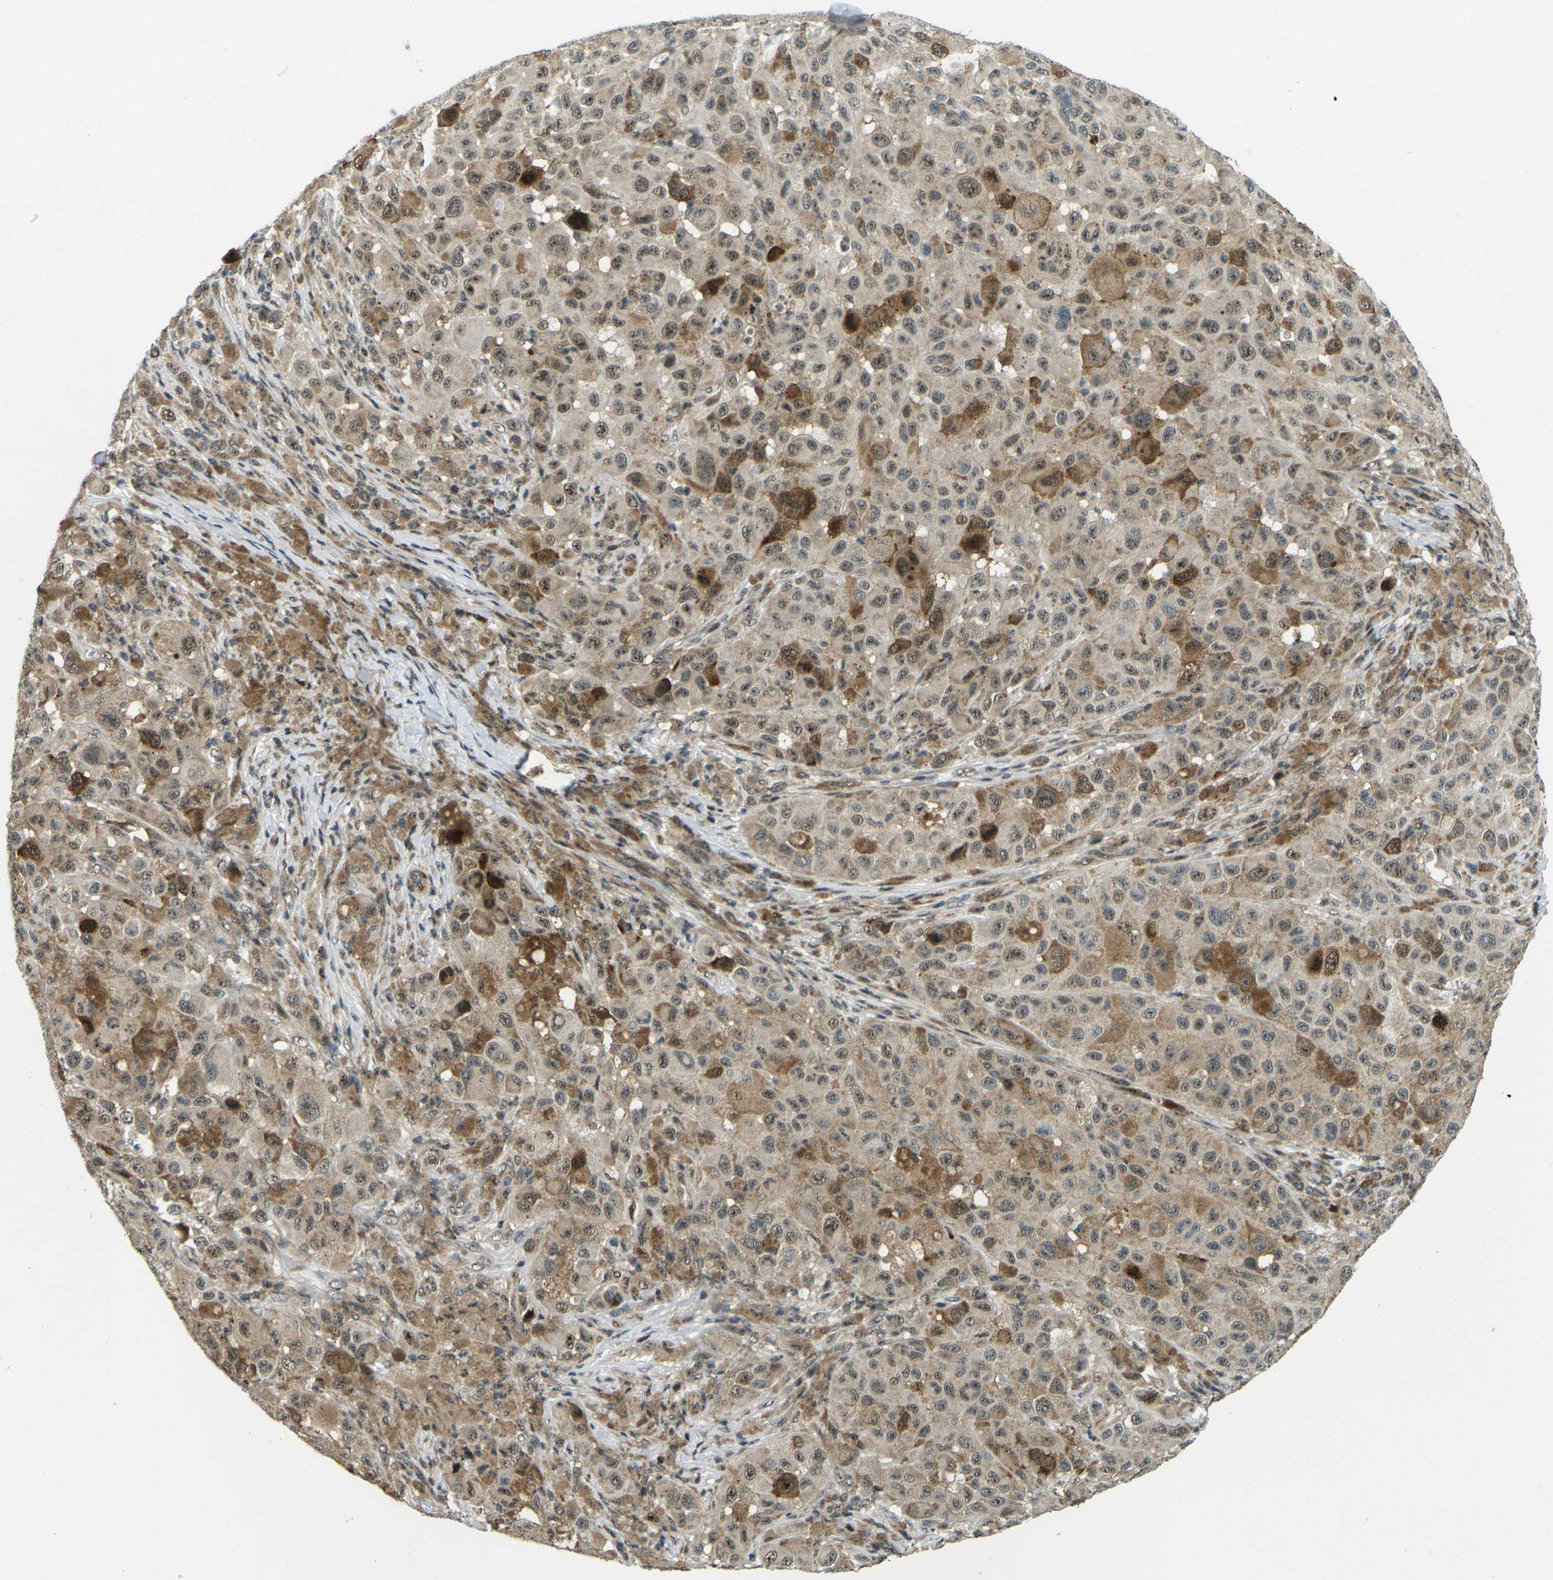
{"staining": {"intensity": "moderate", "quantity": ">75%", "location": "cytoplasmic/membranous,nuclear"}, "tissue": "melanoma", "cell_type": "Tumor cells", "image_type": "cancer", "snomed": [{"axis": "morphology", "description": "Malignant melanoma, NOS"}, {"axis": "topography", "description": "Skin"}], "caption": "Protein staining by immunohistochemistry (IHC) exhibits moderate cytoplasmic/membranous and nuclear staining in approximately >75% of tumor cells in malignant melanoma. Nuclei are stained in blue.", "gene": "UBE2S", "patient": {"sex": "male", "age": 96}}